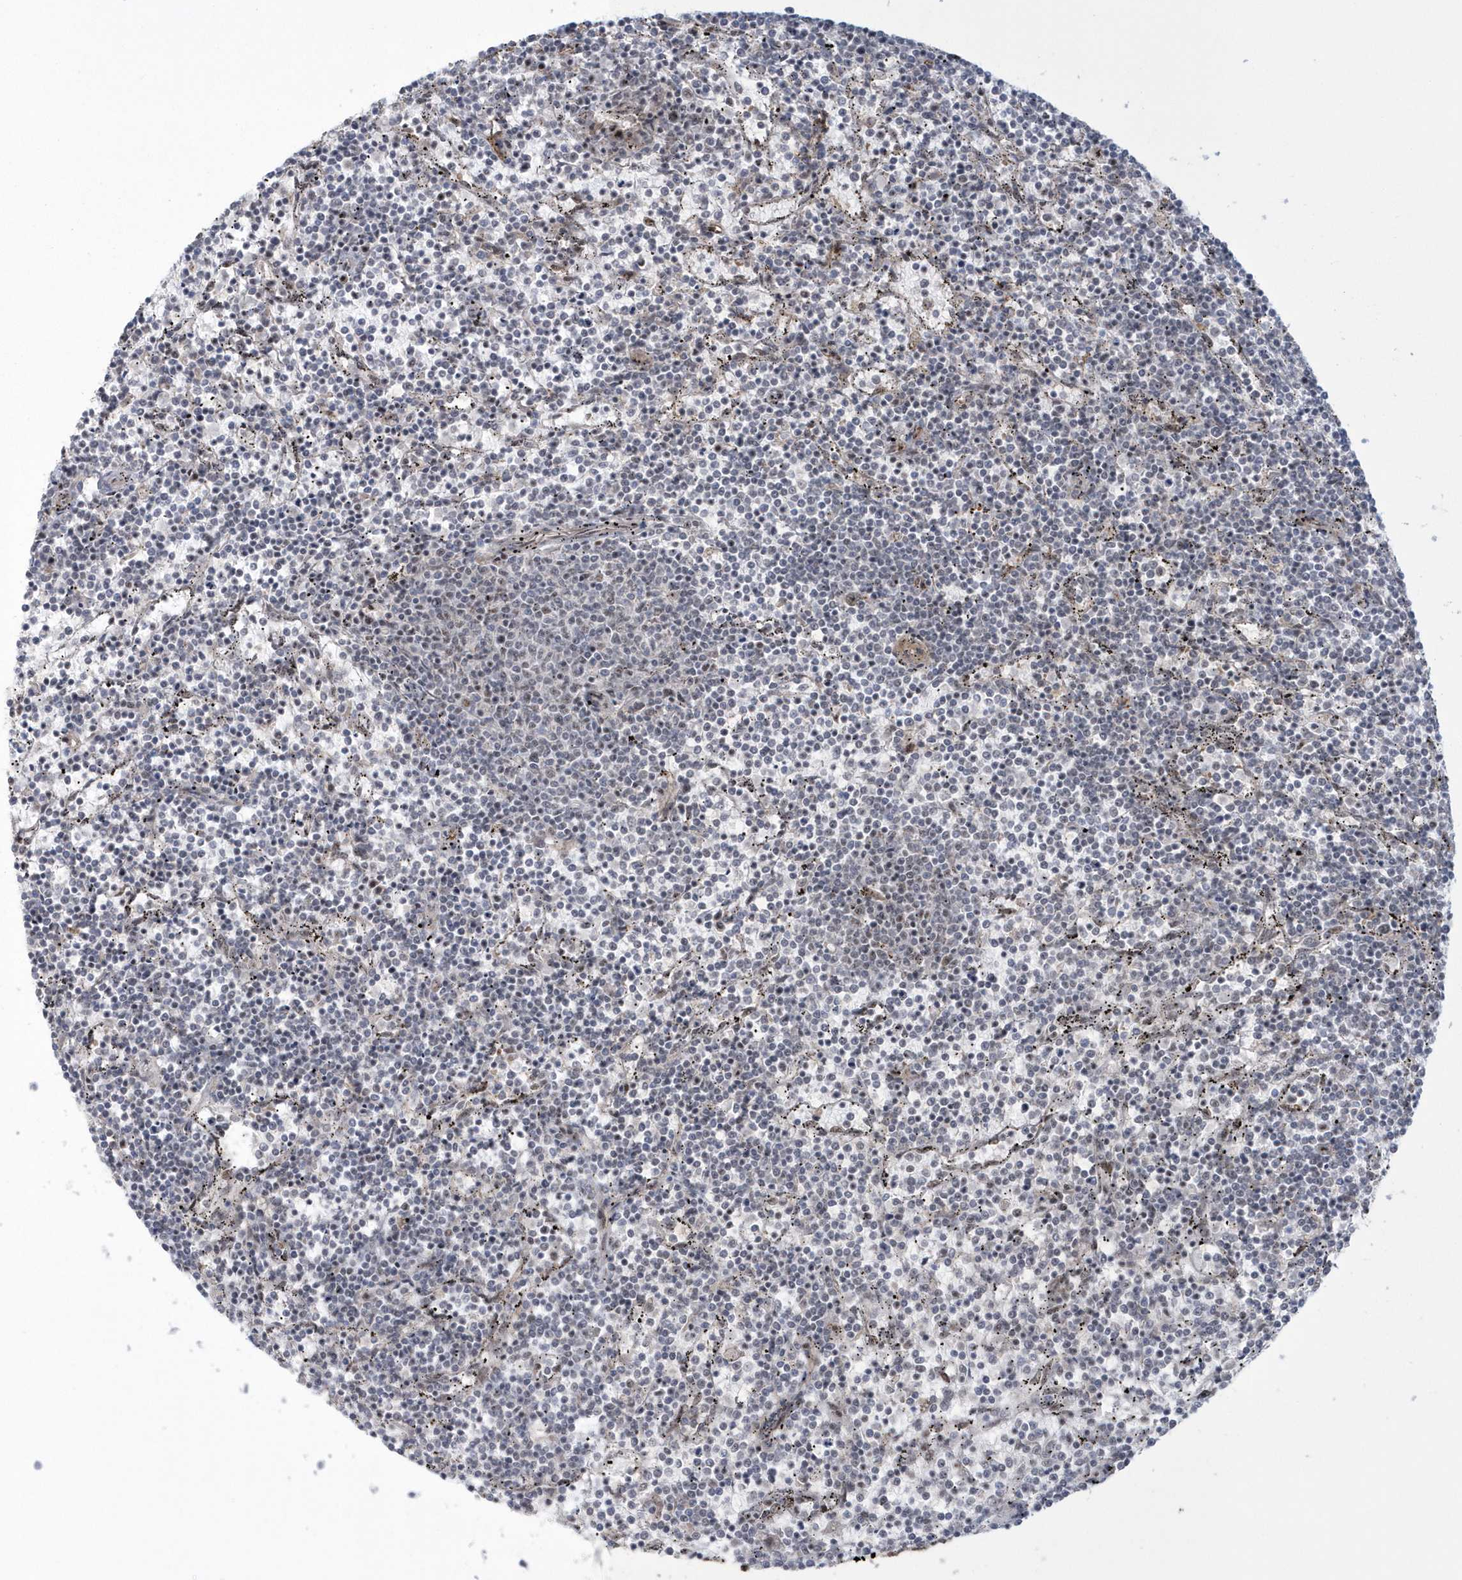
{"staining": {"intensity": "negative", "quantity": "none", "location": "none"}, "tissue": "lymphoma", "cell_type": "Tumor cells", "image_type": "cancer", "snomed": [{"axis": "morphology", "description": "Malignant lymphoma, non-Hodgkin's type, Low grade"}, {"axis": "topography", "description": "Spleen"}], "caption": "Immunohistochemistry of malignant lymphoma, non-Hodgkin's type (low-grade) demonstrates no staining in tumor cells.", "gene": "KDM6B", "patient": {"sex": "female", "age": 50}}